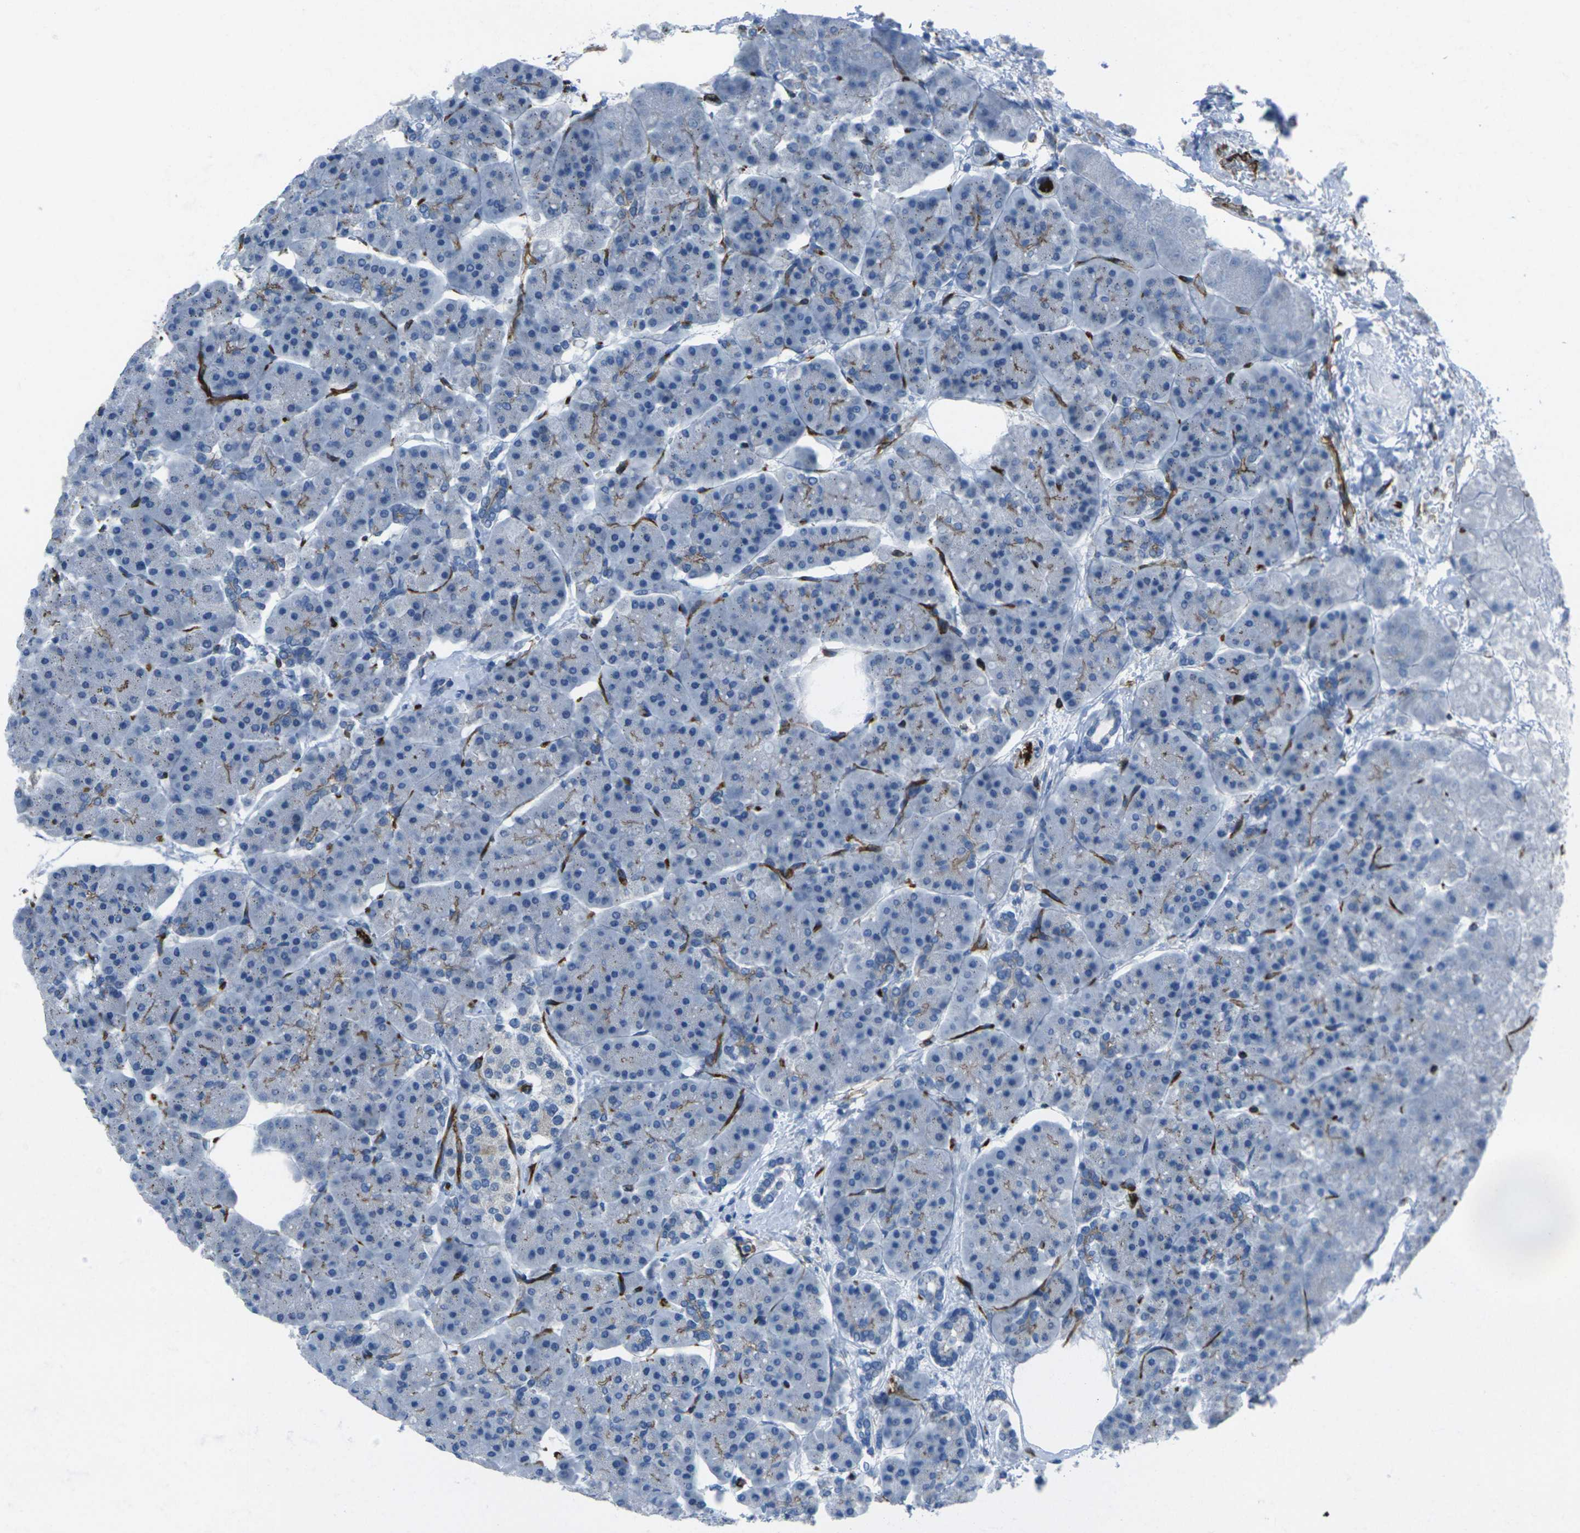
{"staining": {"intensity": "weak", "quantity": "25%-75%", "location": "cytoplasmic/membranous"}, "tissue": "pancreas", "cell_type": "Exocrine glandular cells", "image_type": "normal", "snomed": [{"axis": "morphology", "description": "Normal tissue, NOS"}, {"axis": "topography", "description": "Pancreas"}], "caption": "The histopathology image reveals staining of normal pancreas, revealing weak cytoplasmic/membranous protein positivity (brown color) within exocrine glandular cells.", "gene": "HSPA12B", "patient": {"sex": "female", "age": 70}}